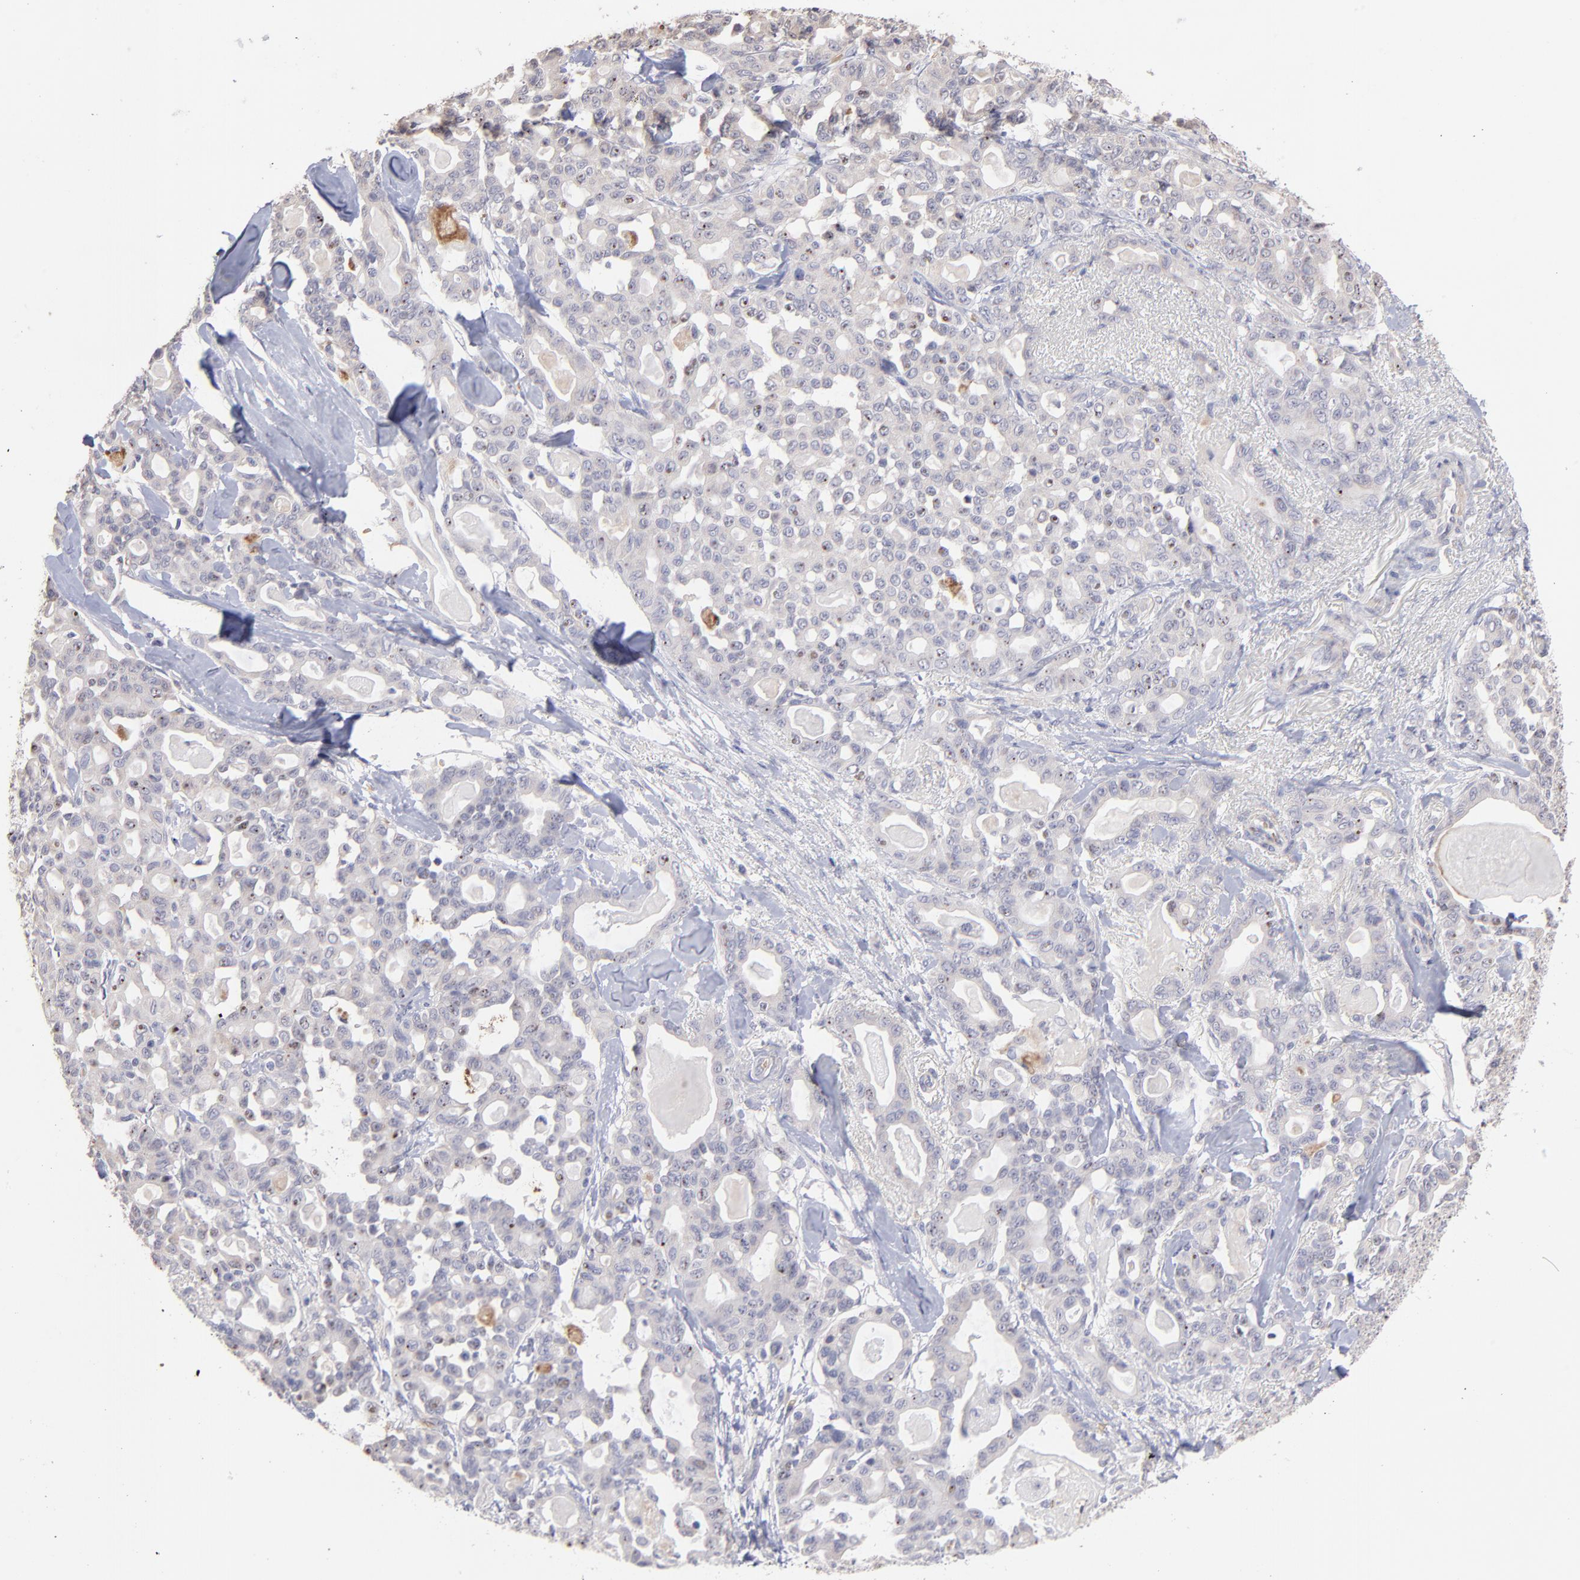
{"staining": {"intensity": "negative", "quantity": "none", "location": "none"}, "tissue": "pancreatic cancer", "cell_type": "Tumor cells", "image_type": "cancer", "snomed": [{"axis": "morphology", "description": "Adenocarcinoma, NOS"}, {"axis": "topography", "description": "Pancreas"}], "caption": "A histopathology image of human pancreatic adenocarcinoma is negative for staining in tumor cells. (DAB (3,3'-diaminobenzidine) IHC visualized using brightfield microscopy, high magnification).", "gene": "F13B", "patient": {"sex": "male", "age": 63}}